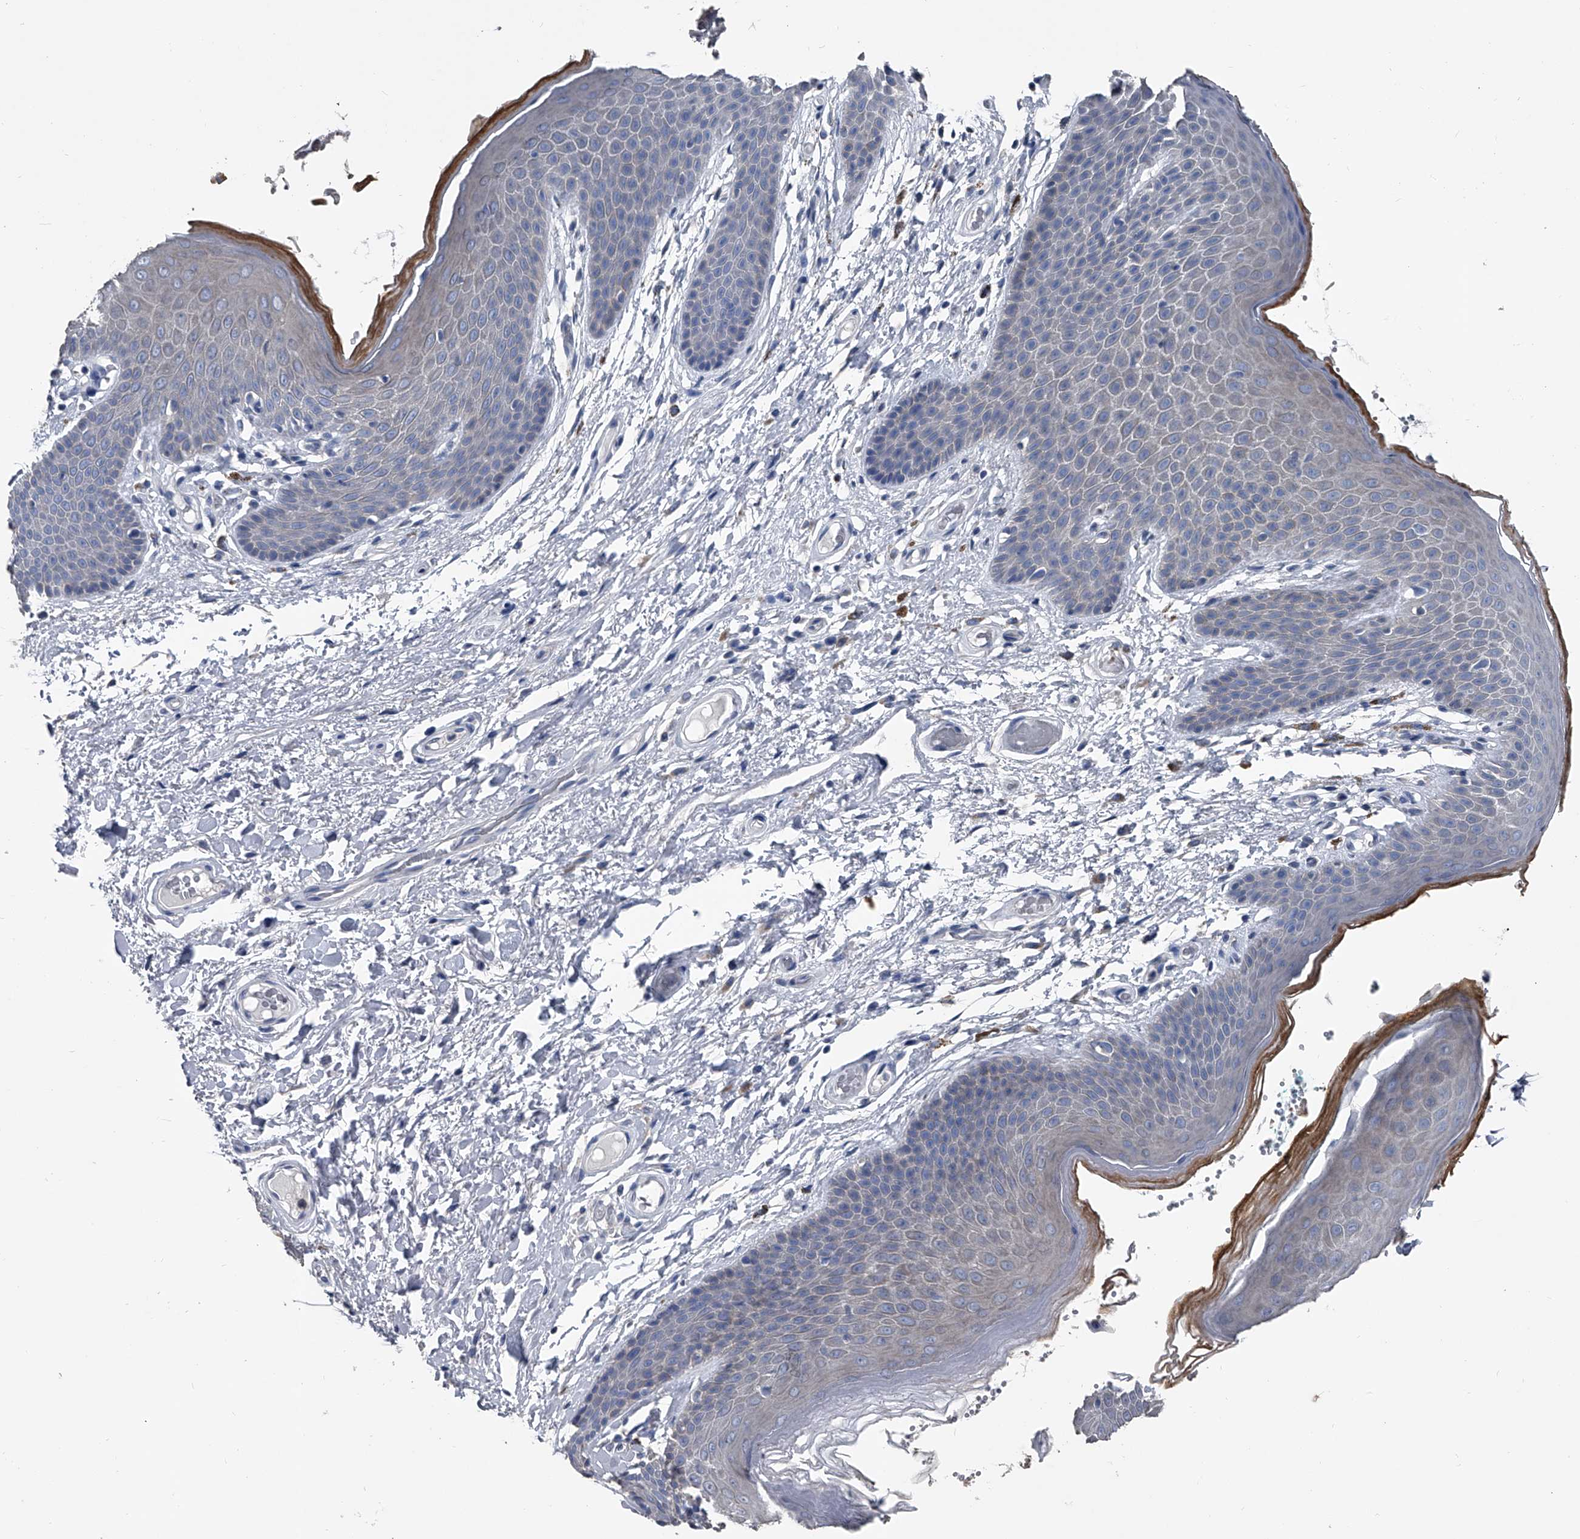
{"staining": {"intensity": "weak", "quantity": "<25%", "location": "cytoplasmic/membranous"}, "tissue": "skin", "cell_type": "Epidermal cells", "image_type": "normal", "snomed": [{"axis": "morphology", "description": "Normal tissue, NOS"}, {"axis": "topography", "description": "Anal"}], "caption": "Immunohistochemistry of normal skin demonstrates no expression in epidermal cells. (DAB (3,3'-diaminobenzidine) immunohistochemistry (IHC), high magnification).", "gene": "KIF13A", "patient": {"sex": "male", "age": 74}}